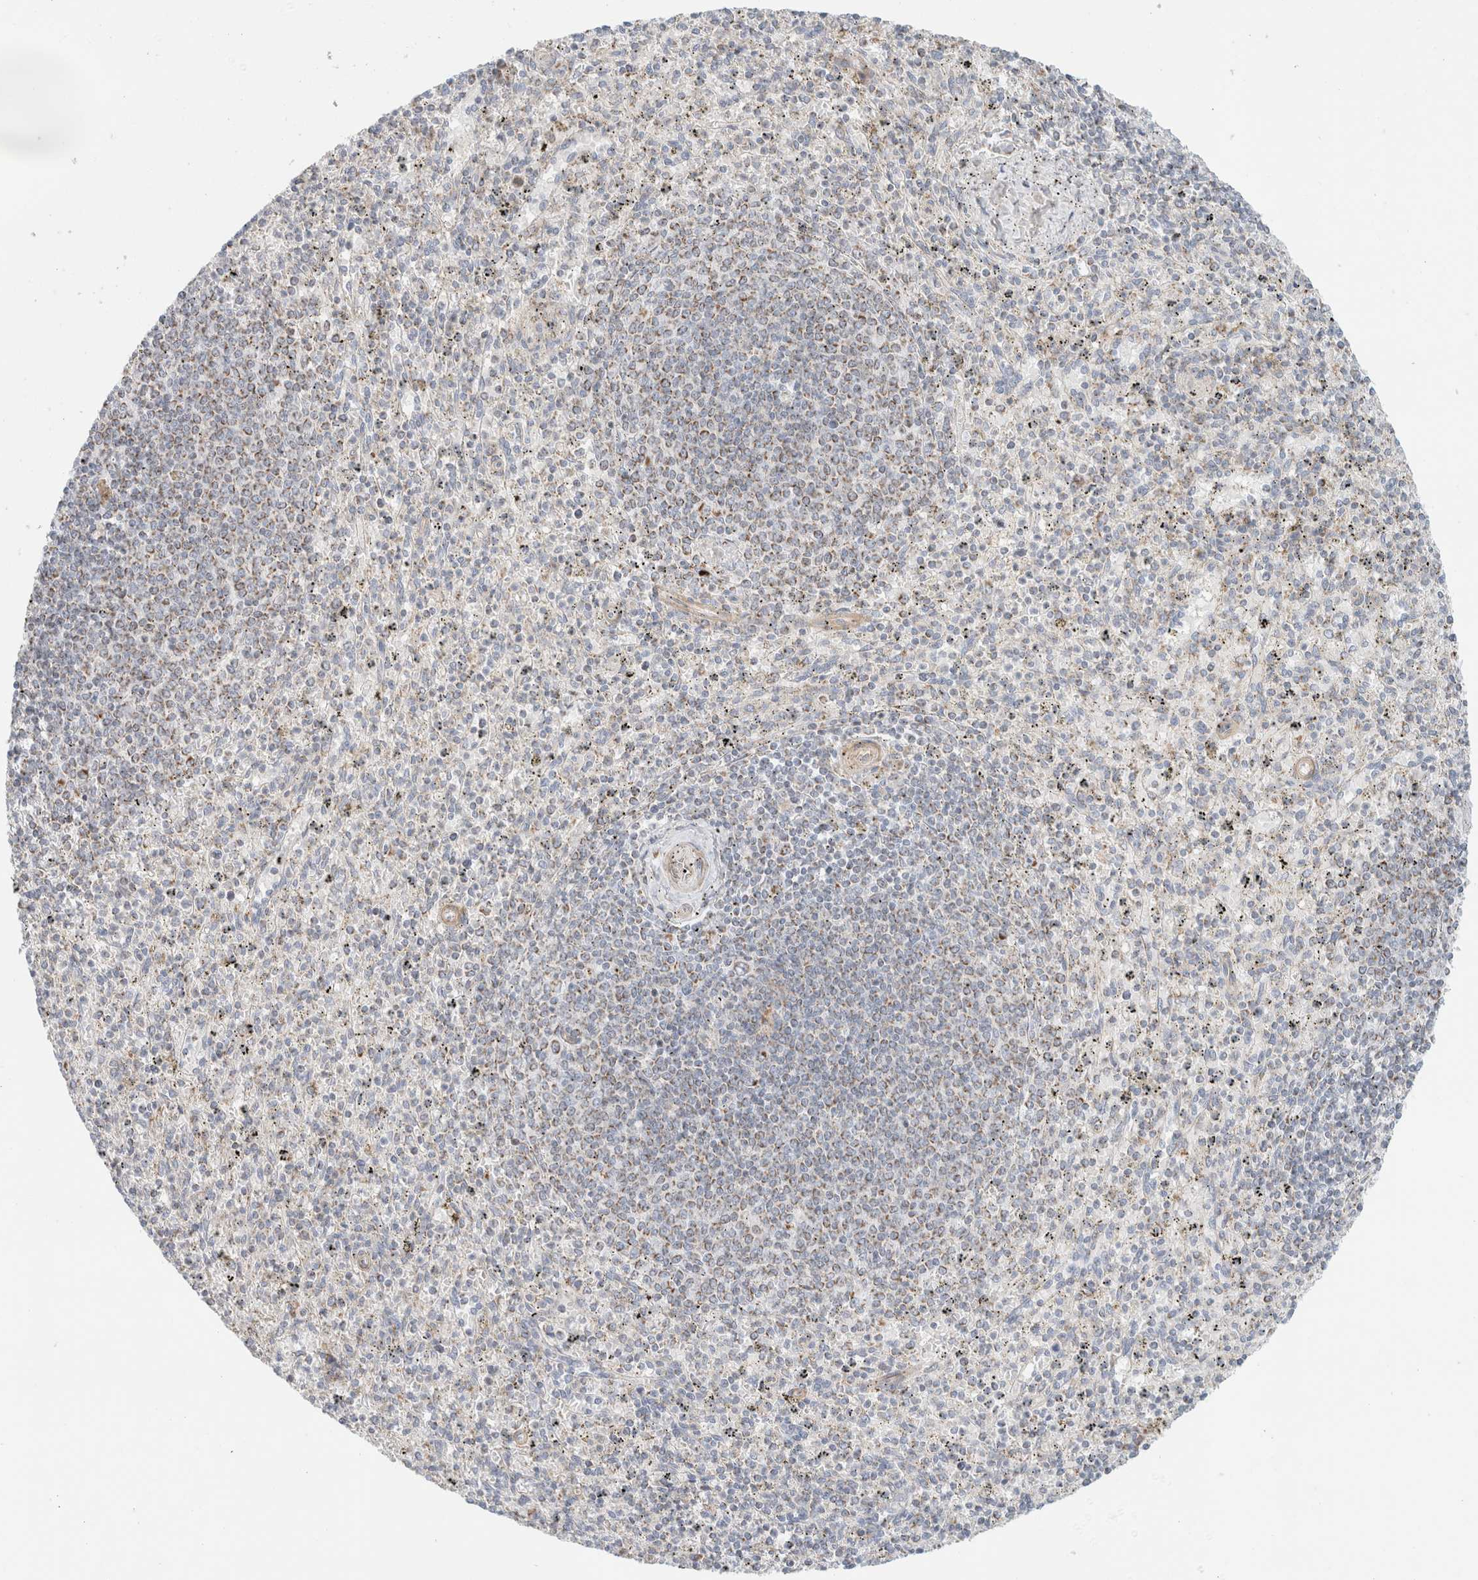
{"staining": {"intensity": "weak", "quantity": "<25%", "location": "cytoplasmic/membranous"}, "tissue": "spleen", "cell_type": "Cells in red pulp", "image_type": "normal", "snomed": [{"axis": "morphology", "description": "Normal tissue, NOS"}, {"axis": "topography", "description": "Spleen"}], "caption": "Cells in red pulp are negative for brown protein staining in unremarkable spleen. Brightfield microscopy of immunohistochemistry stained with DAB (brown) and hematoxylin (blue), captured at high magnification.", "gene": "MRM3", "patient": {"sex": "male", "age": 72}}